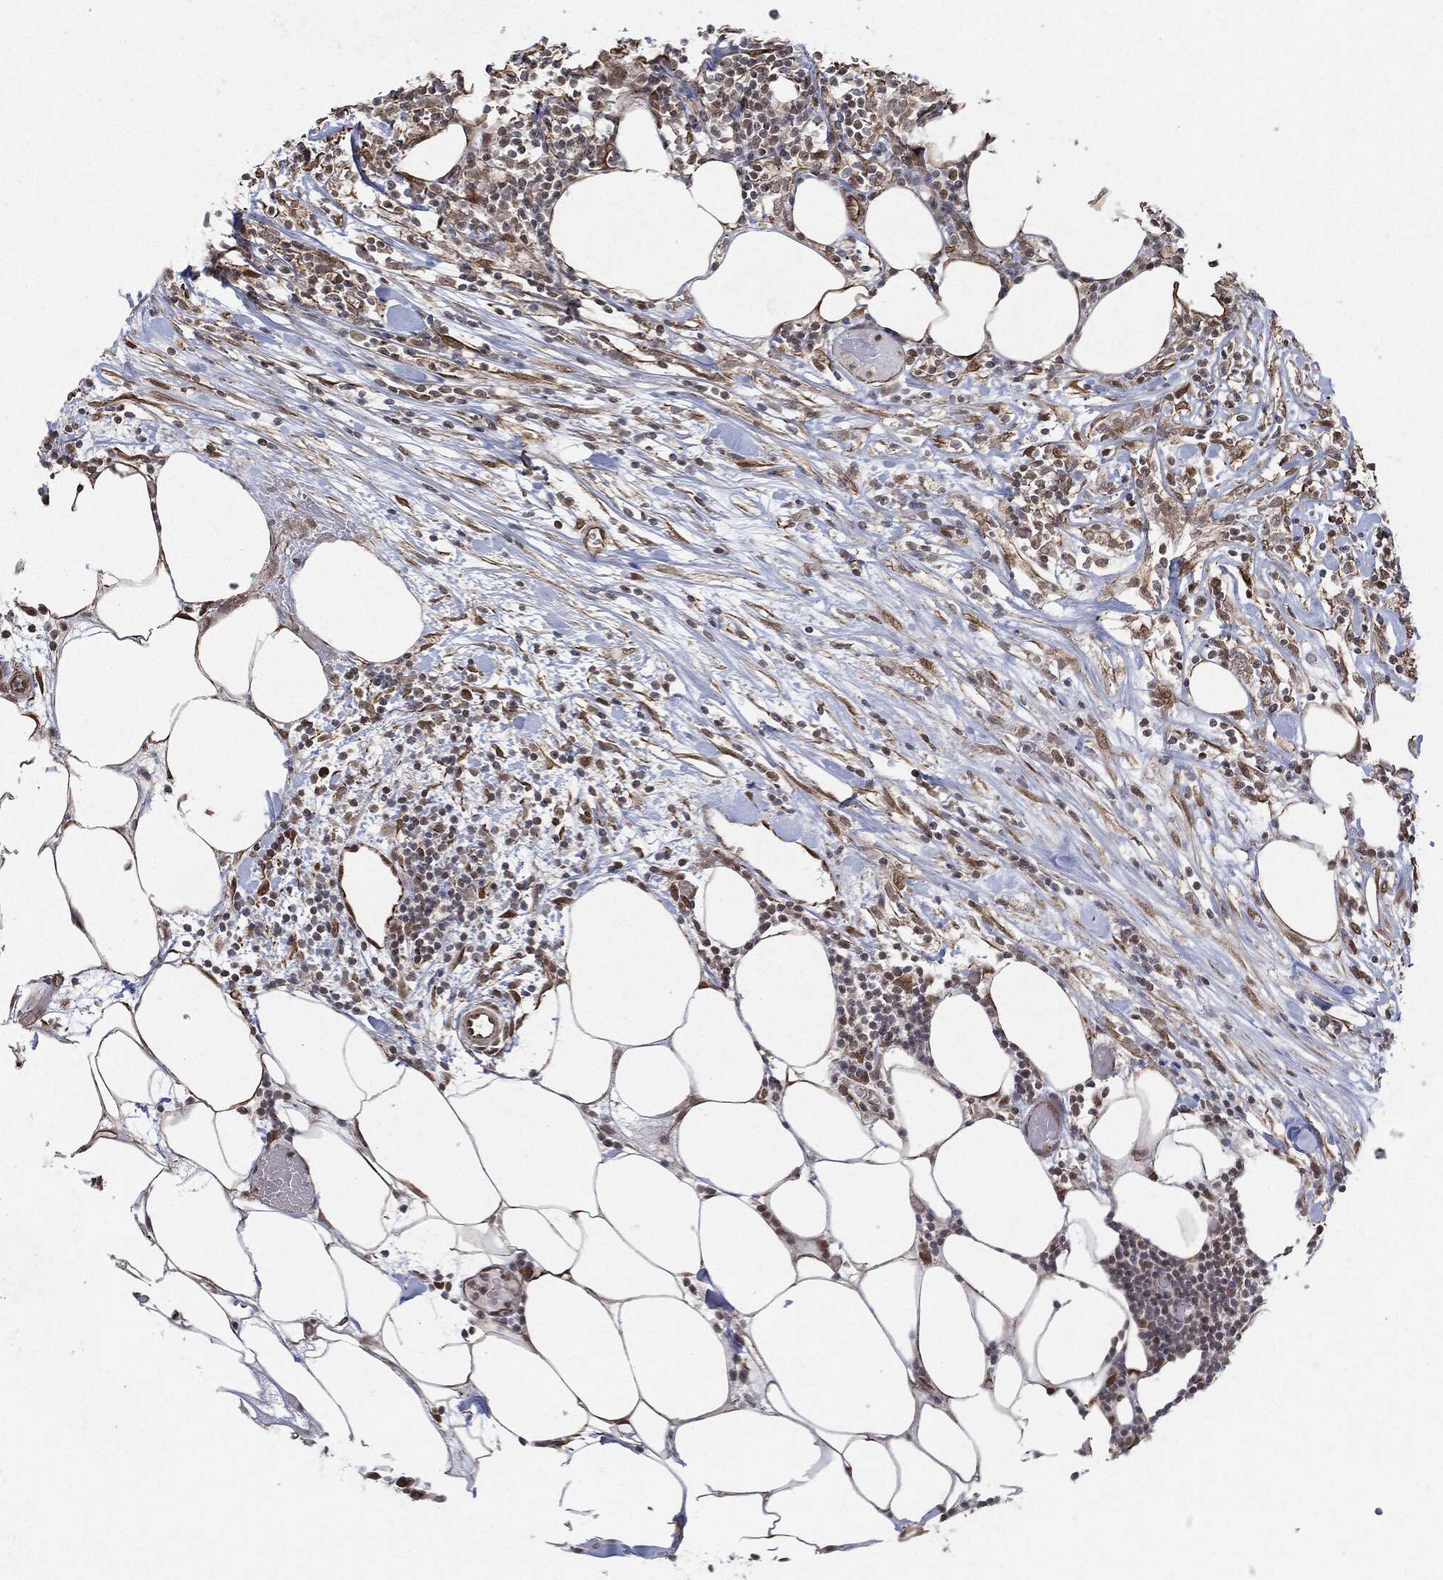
{"staining": {"intensity": "moderate", "quantity": "<25%", "location": "cytoplasmic/membranous,nuclear"}, "tissue": "lymphoma", "cell_type": "Tumor cells", "image_type": "cancer", "snomed": [{"axis": "morphology", "description": "Malignant lymphoma, non-Hodgkin's type, High grade"}, {"axis": "topography", "description": "Lymph node"}], "caption": "Lymphoma was stained to show a protein in brown. There is low levels of moderate cytoplasmic/membranous and nuclear positivity in about <25% of tumor cells.", "gene": "TP53RK", "patient": {"sex": "female", "age": 84}}